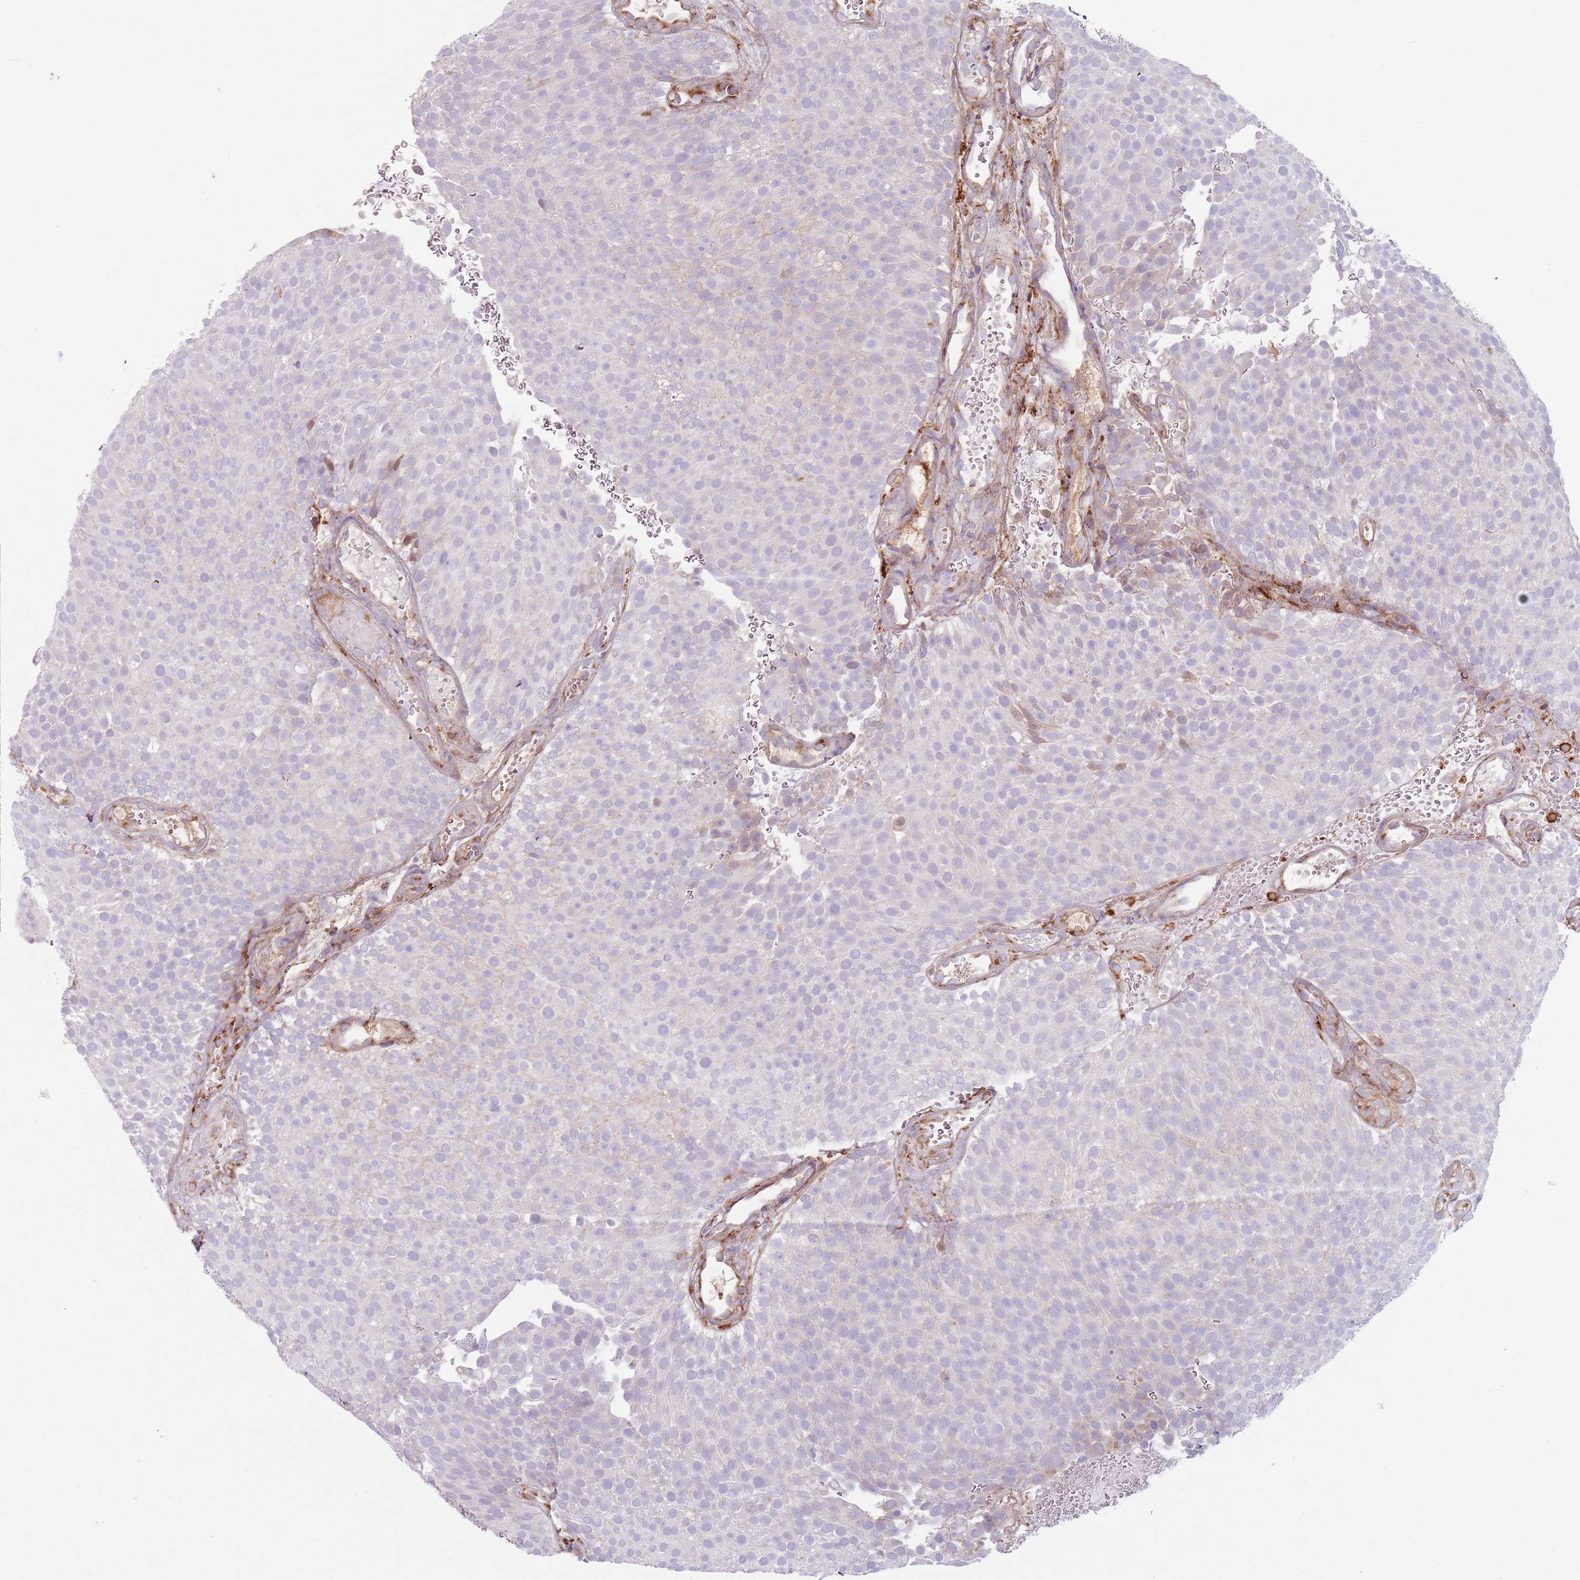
{"staining": {"intensity": "negative", "quantity": "none", "location": "none"}, "tissue": "urothelial cancer", "cell_type": "Tumor cells", "image_type": "cancer", "snomed": [{"axis": "morphology", "description": "Urothelial carcinoma, Low grade"}, {"axis": "topography", "description": "Urinary bladder"}], "caption": "Immunohistochemical staining of low-grade urothelial carcinoma displays no significant positivity in tumor cells.", "gene": "COLGALT1", "patient": {"sex": "male", "age": 78}}